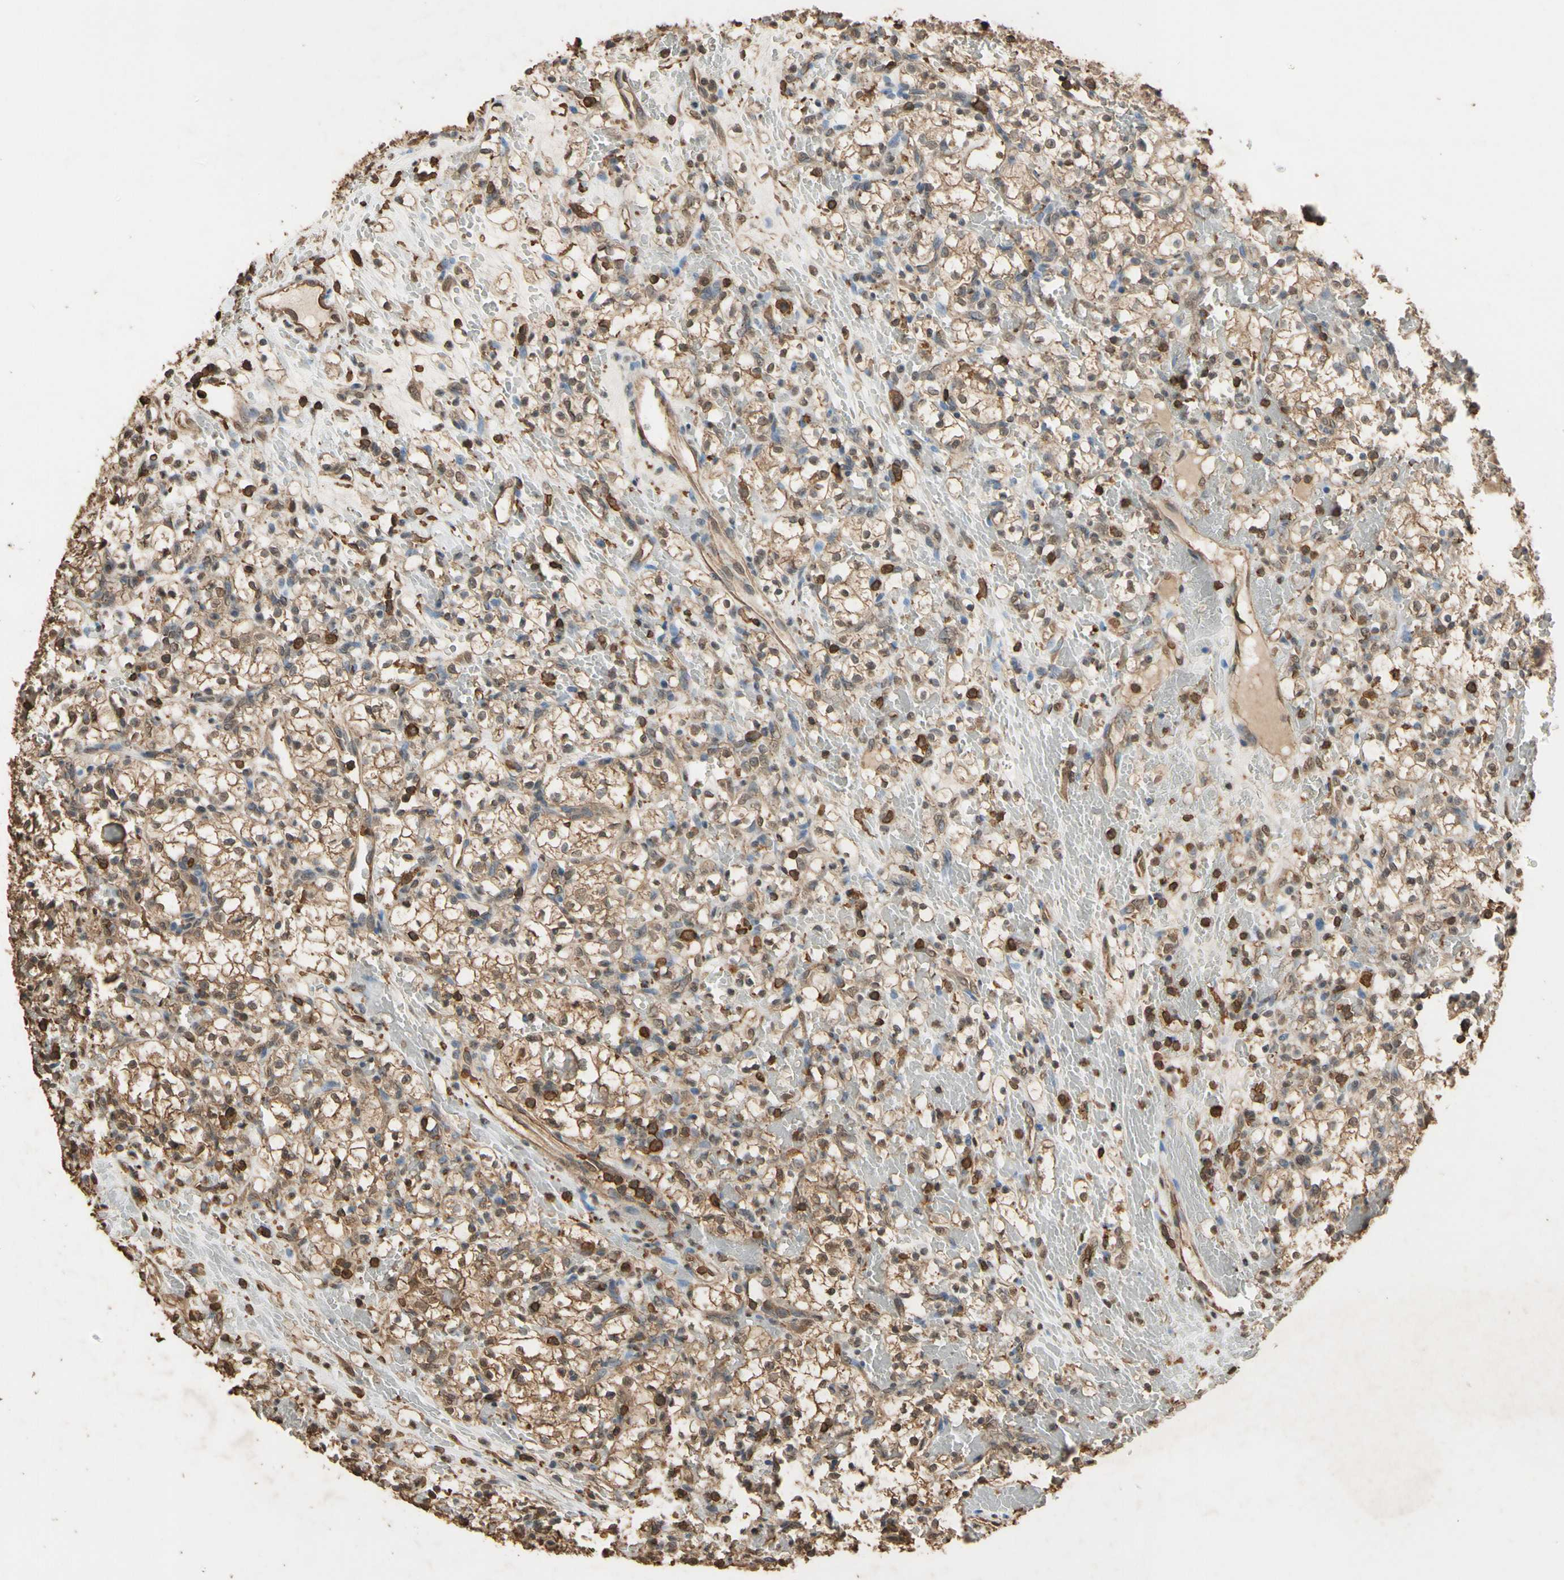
{"staining": {"intensity": "moderate", "quantity": ">75%", "location": "cytoplasmic/membranous,nuclear"}, "tissue": "renal cancer", "cell_type": "Tumor cells", "image_type": "cancer", "snomed": [{"axis": "morphology", "description": "Adenocarcinoma, NOS"}, {"axis": "topography", "description": "Kidney"}], "caption": "Protein expression analysis of human renal adenocarcinoma reveals moderate cytoplasmic/membranous and nuclear staining in about >75% of tumor cells.", "gene": "TNFSF13B", "patient": {"sex": "female", "age": 60}}